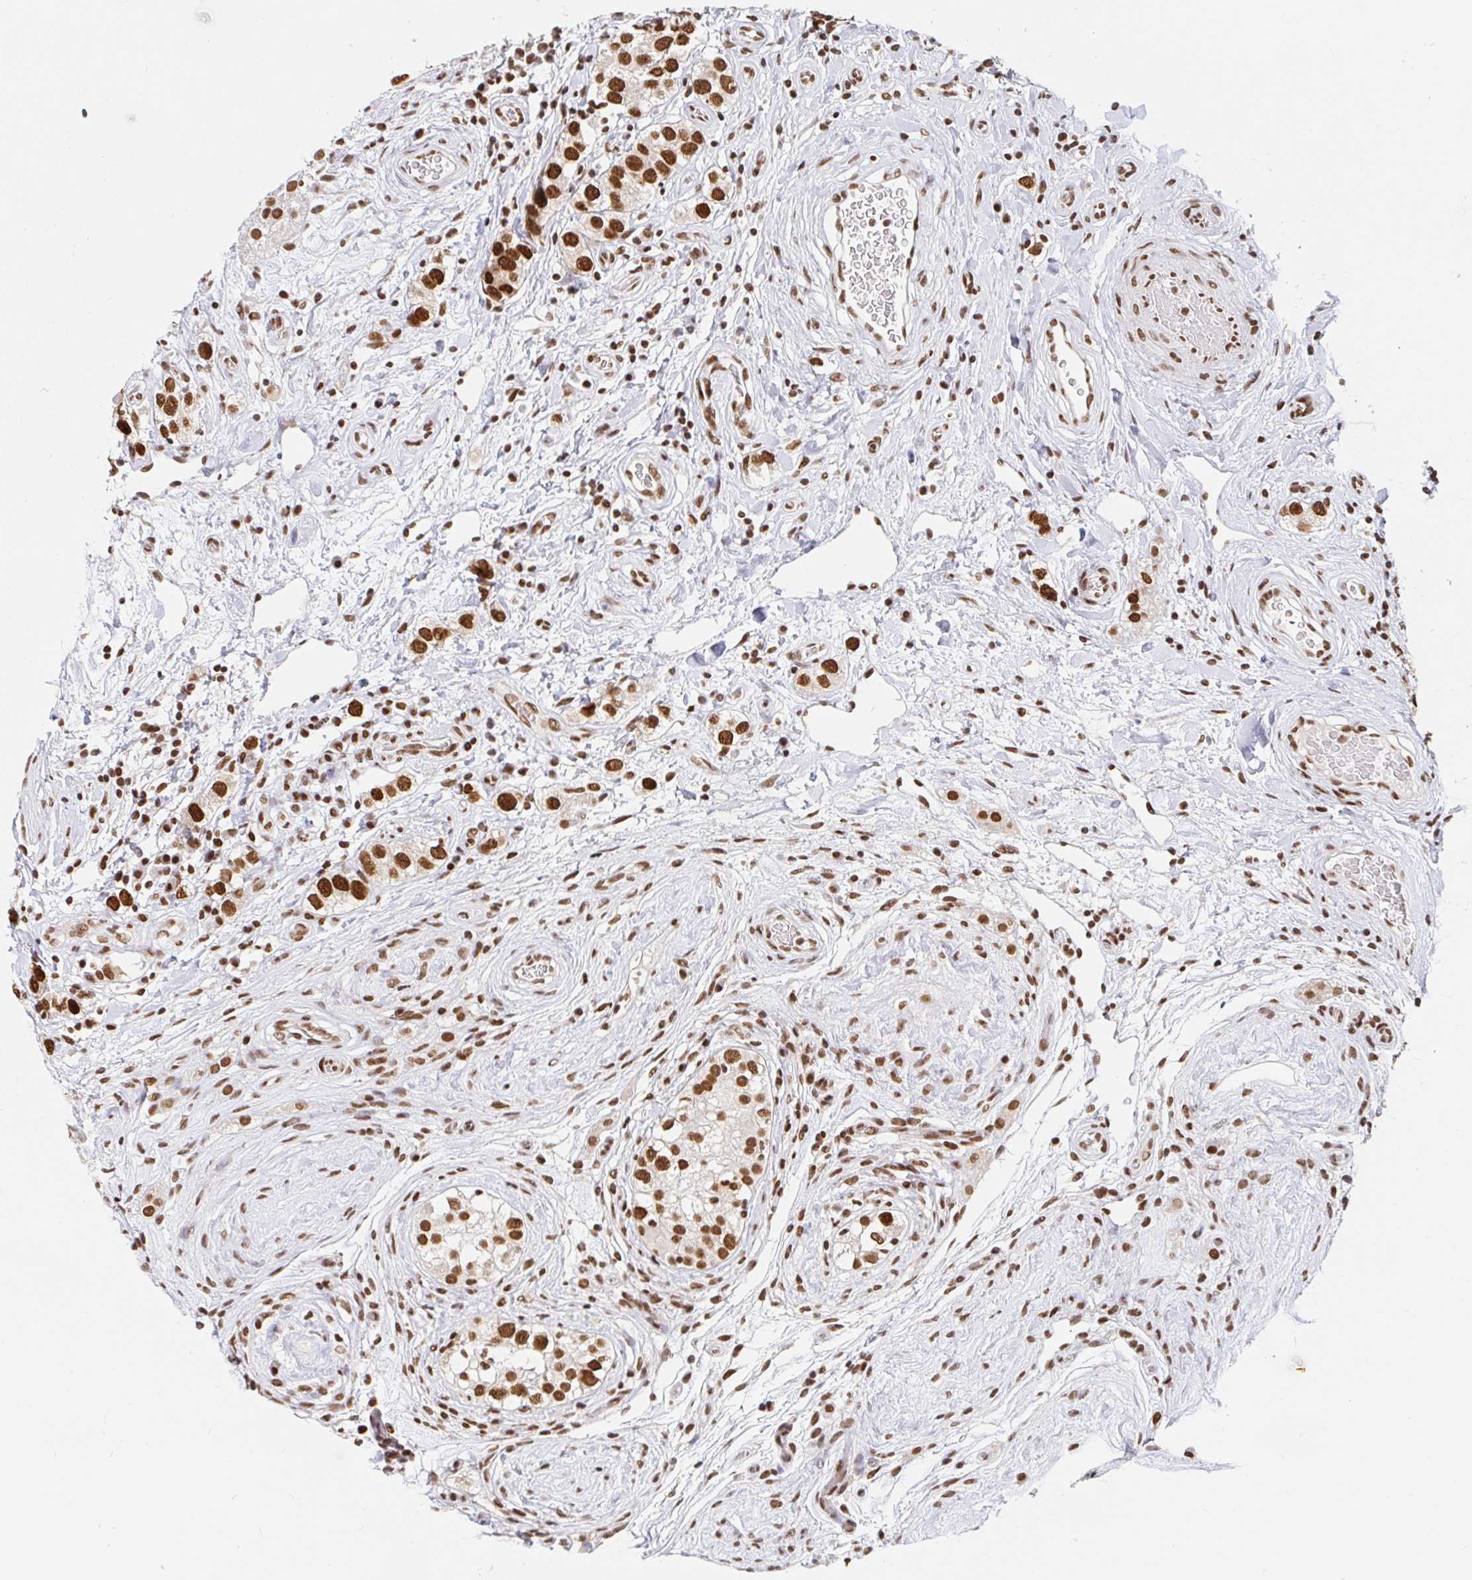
{"staining": {"intensity": "strong", "quantity": ">75%", "location": "nuclear"}, "tissue": "testis cancer", "cell_type": "Tumor cells", "image_type": "cancer", "snomed": [{"axis": "morphology", "description": "Seminoma, NOS"}, {"axis": "topography", "description": "Testis"}], "caption": "This histopathology image demonstrates IHC staining of human seminoma (testis), with high strong nuclear positivity in about >75% of tumor cells.", "gene": "RBMX", "patient": {"sex": "male", "age": 34}}